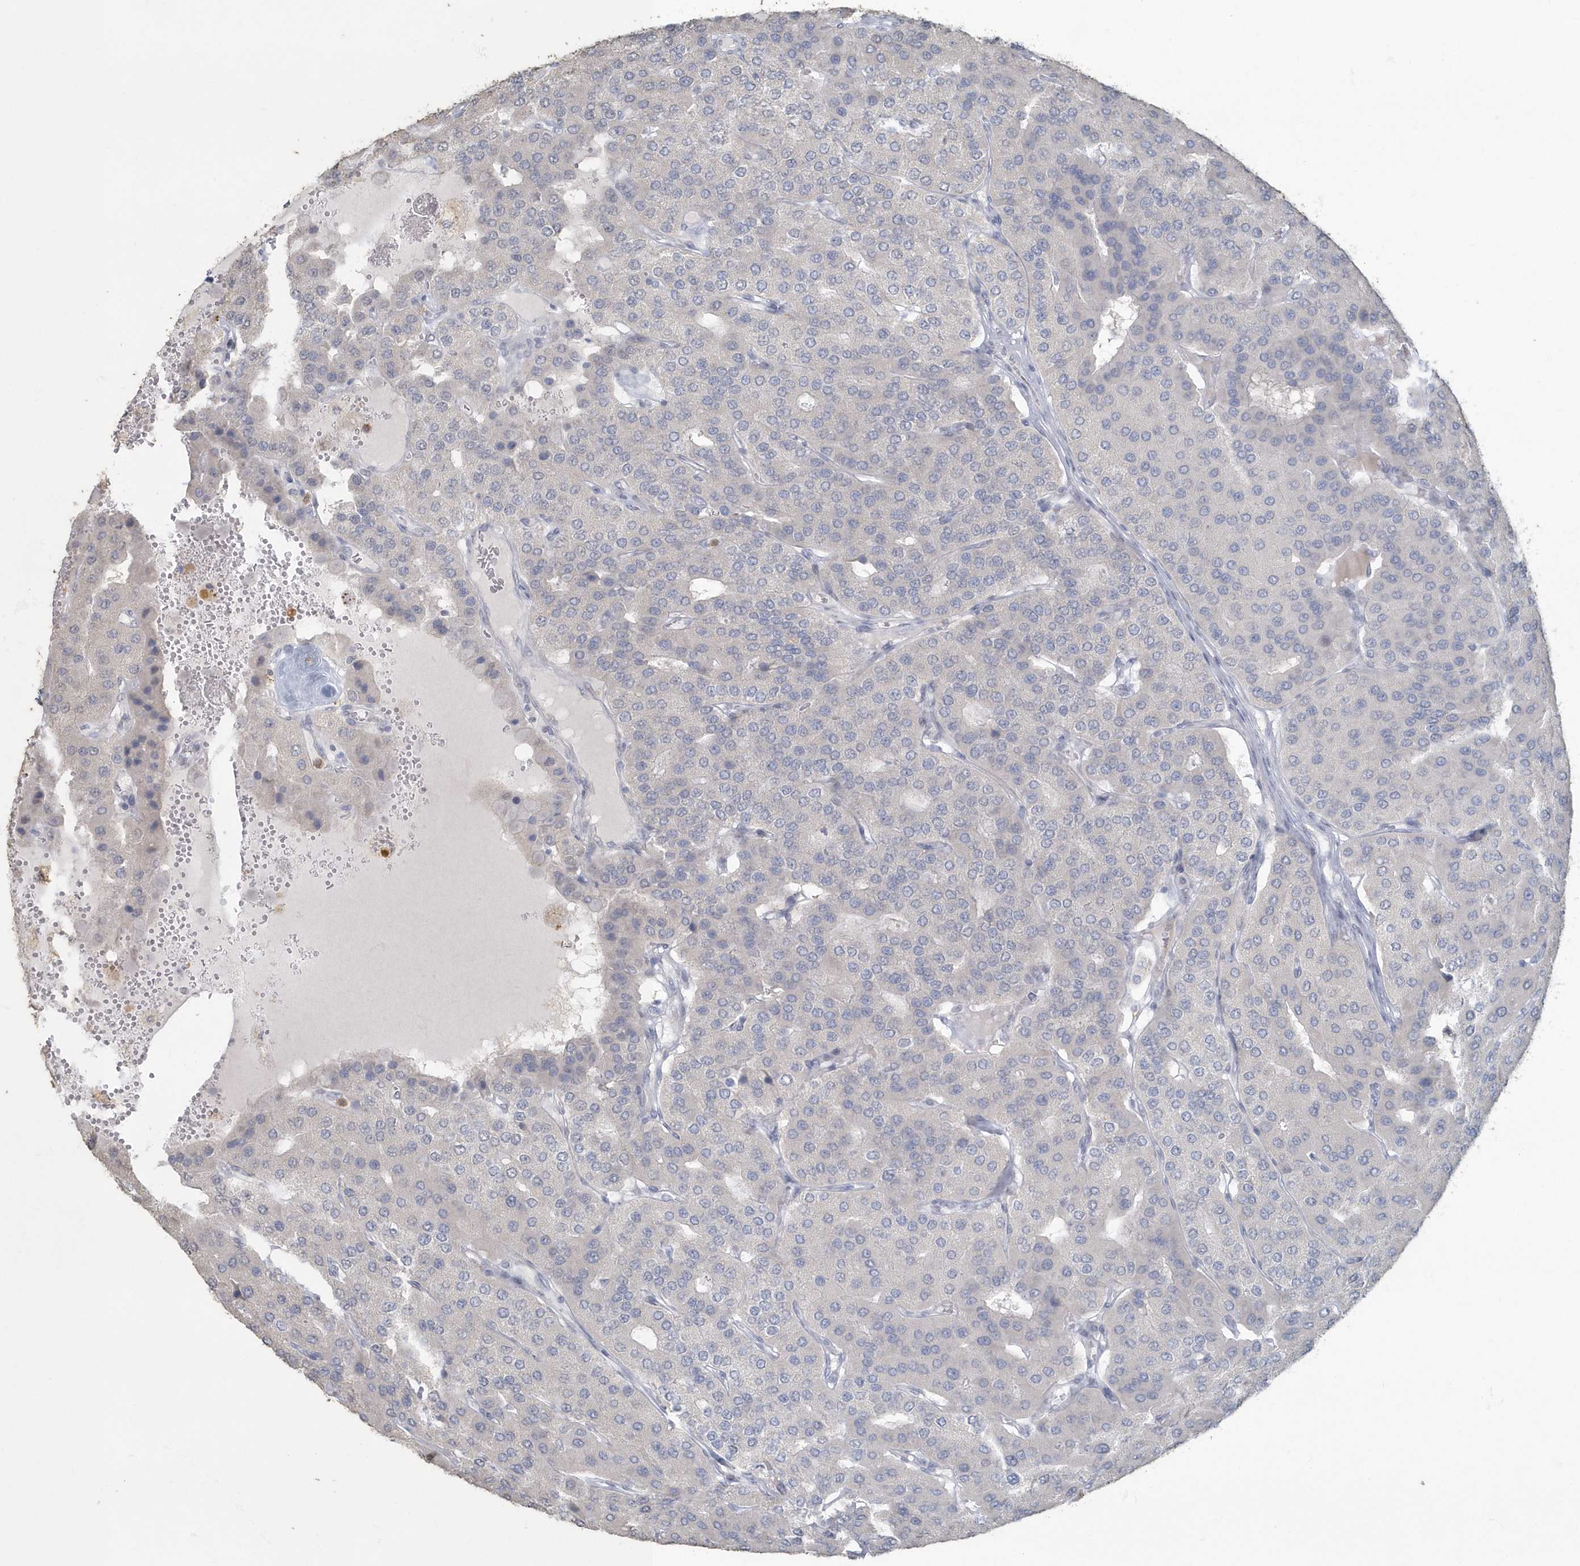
{"staining": {"intensity": "negative", "quantity": "none", "location": "none"}, "tissue": "parathyroid gland", "cell_type": "Glandular cells", "image_type": "normal", "snomed": [{"axis": "morphology", "description": "Normal tissue, NOS"}, {"axis": "morphology", "description": "Adenoma, NOS"}, {"axis": "topography", "description": "Parathyroid gland"}], "caption": "A high-resolution histopathology image shows immunohistochemistry staining of normal parathyroid gland, which displays no significant positivity in glandular cells.", "gene": "MYOT", "patient": {"sex": "female", "age": 86}}